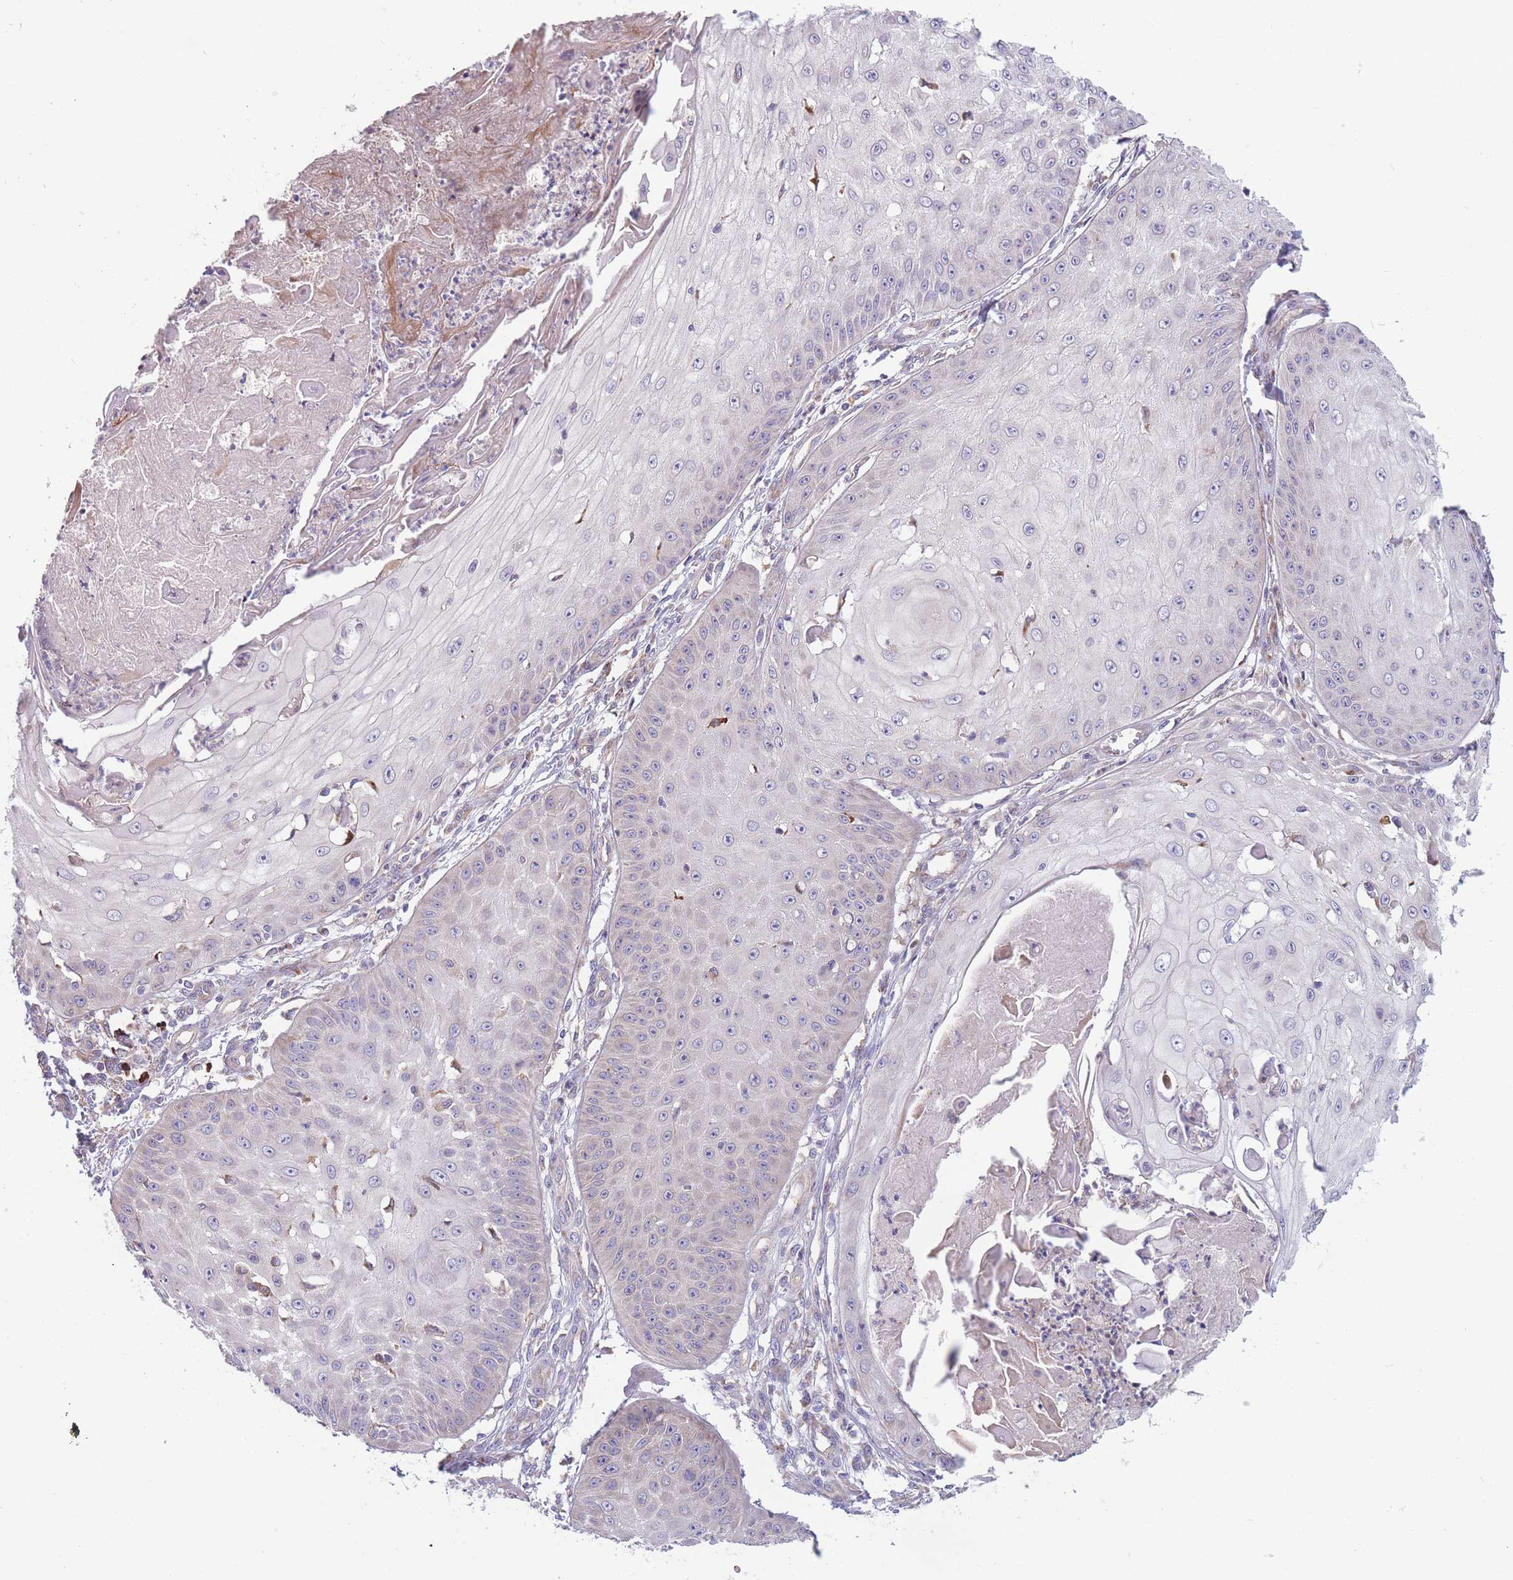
{"staining": {"intensity": "negative", "quantity": "none", "location": "none"}, "tissue": "skin cancer", "cell_type": "Tumor cells", "image_type": "cancer", "snomed": [{"axis": "morphology", "description": "Squamous cell carcinoma, NOS"}, {"axis": "topography", "description": "Skin"}], "caption": "Protein analysis of skin squamous cell carcinoma displays no significant positivity in tumor cells. Nuclei are stained in blue.", "gene": "TMEM131L", "patient": {"sex": "male", "age": 70}}